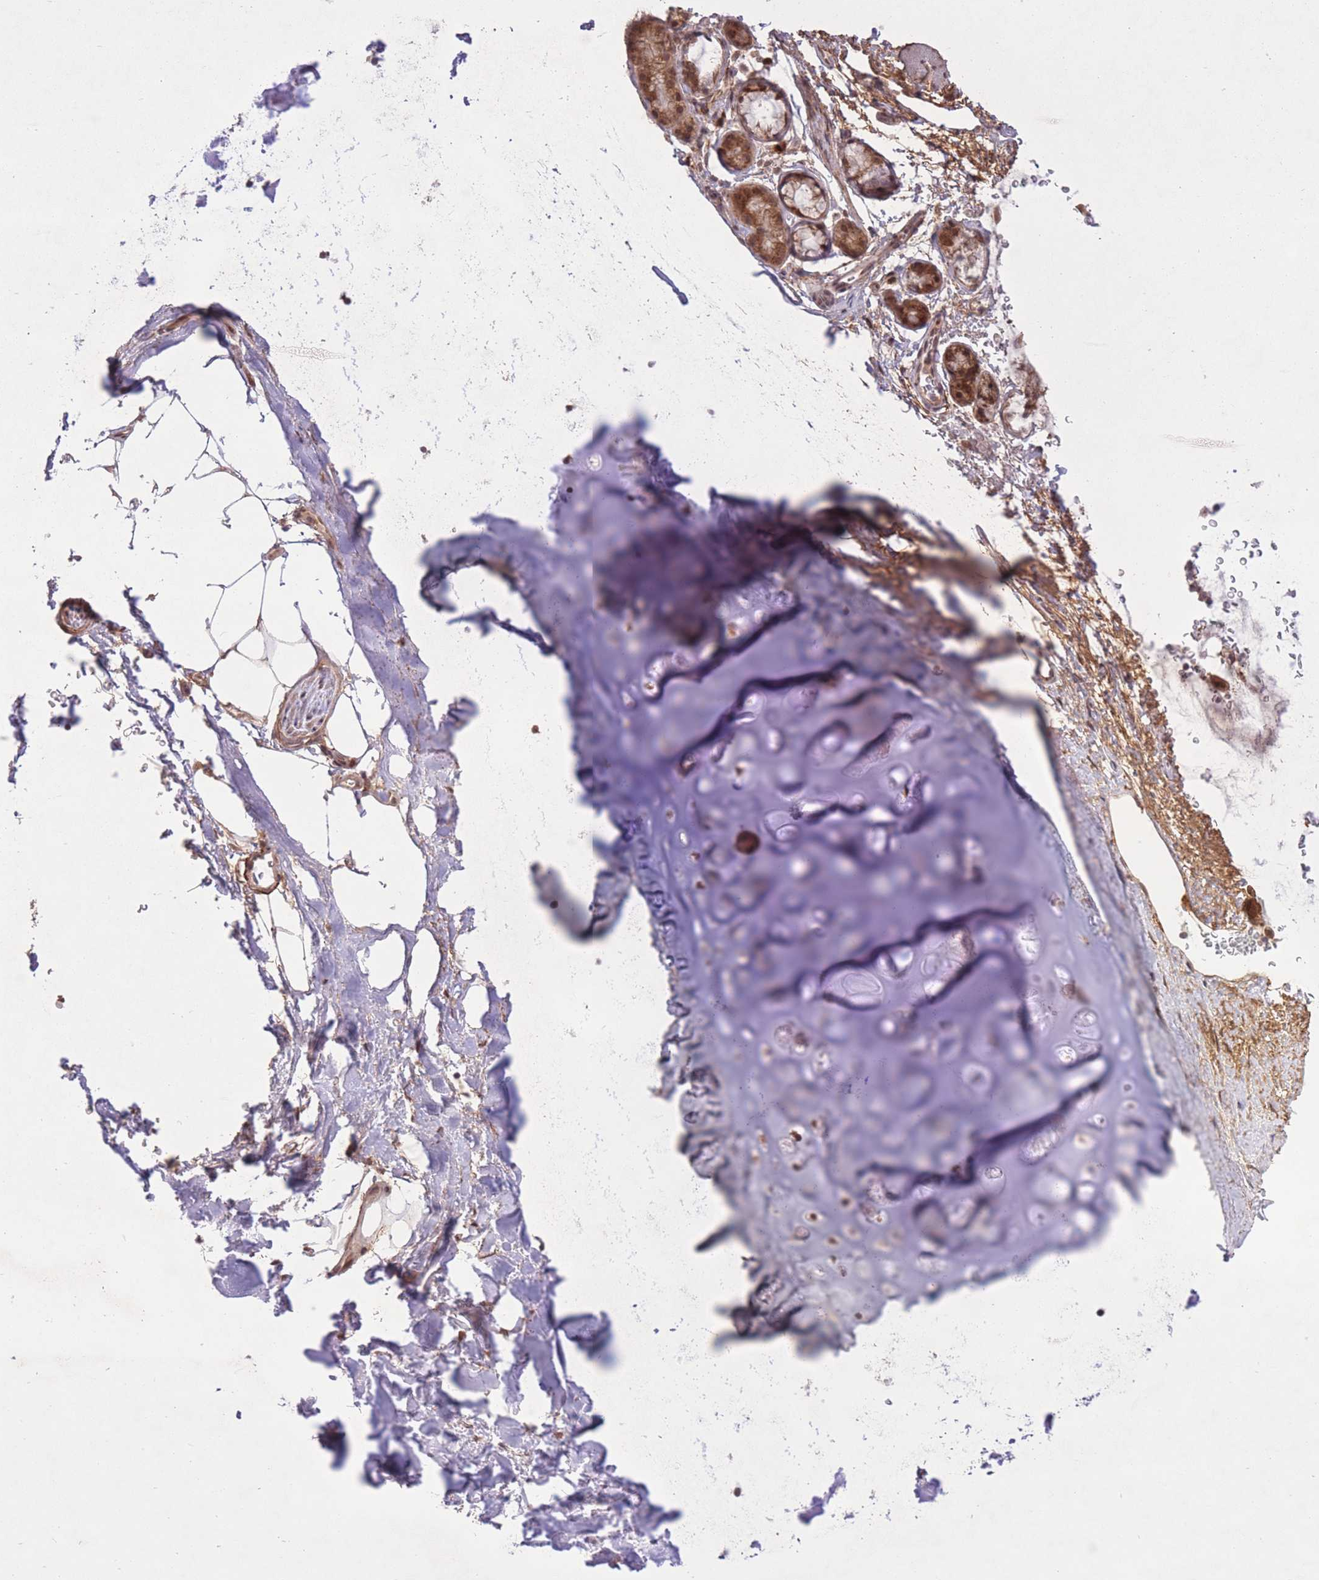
{"staining": {"intensity": "weak", "quantity": "25%-75%", "location": "cytoplasmic/membranous"}, "tissue": "adipose tissue", "cell_type": "Adipocytes", "image_type": "normal", "snomed": [{"axis": "morphology", "description": "Normal tissue, NOS"}, {"axis": "topography", "description": "Cartilage tissue"}, {"axis": "topography", "description": "Bronchus"}], "caption": "Protein staining demonstrates weak cytoplasmic/membranous positivity in approximately 25%-75% of adipocytes in unremarkable adipose tissue.", "gene": "ZNF391", "patient": {"sex": "female", "age": 72}}